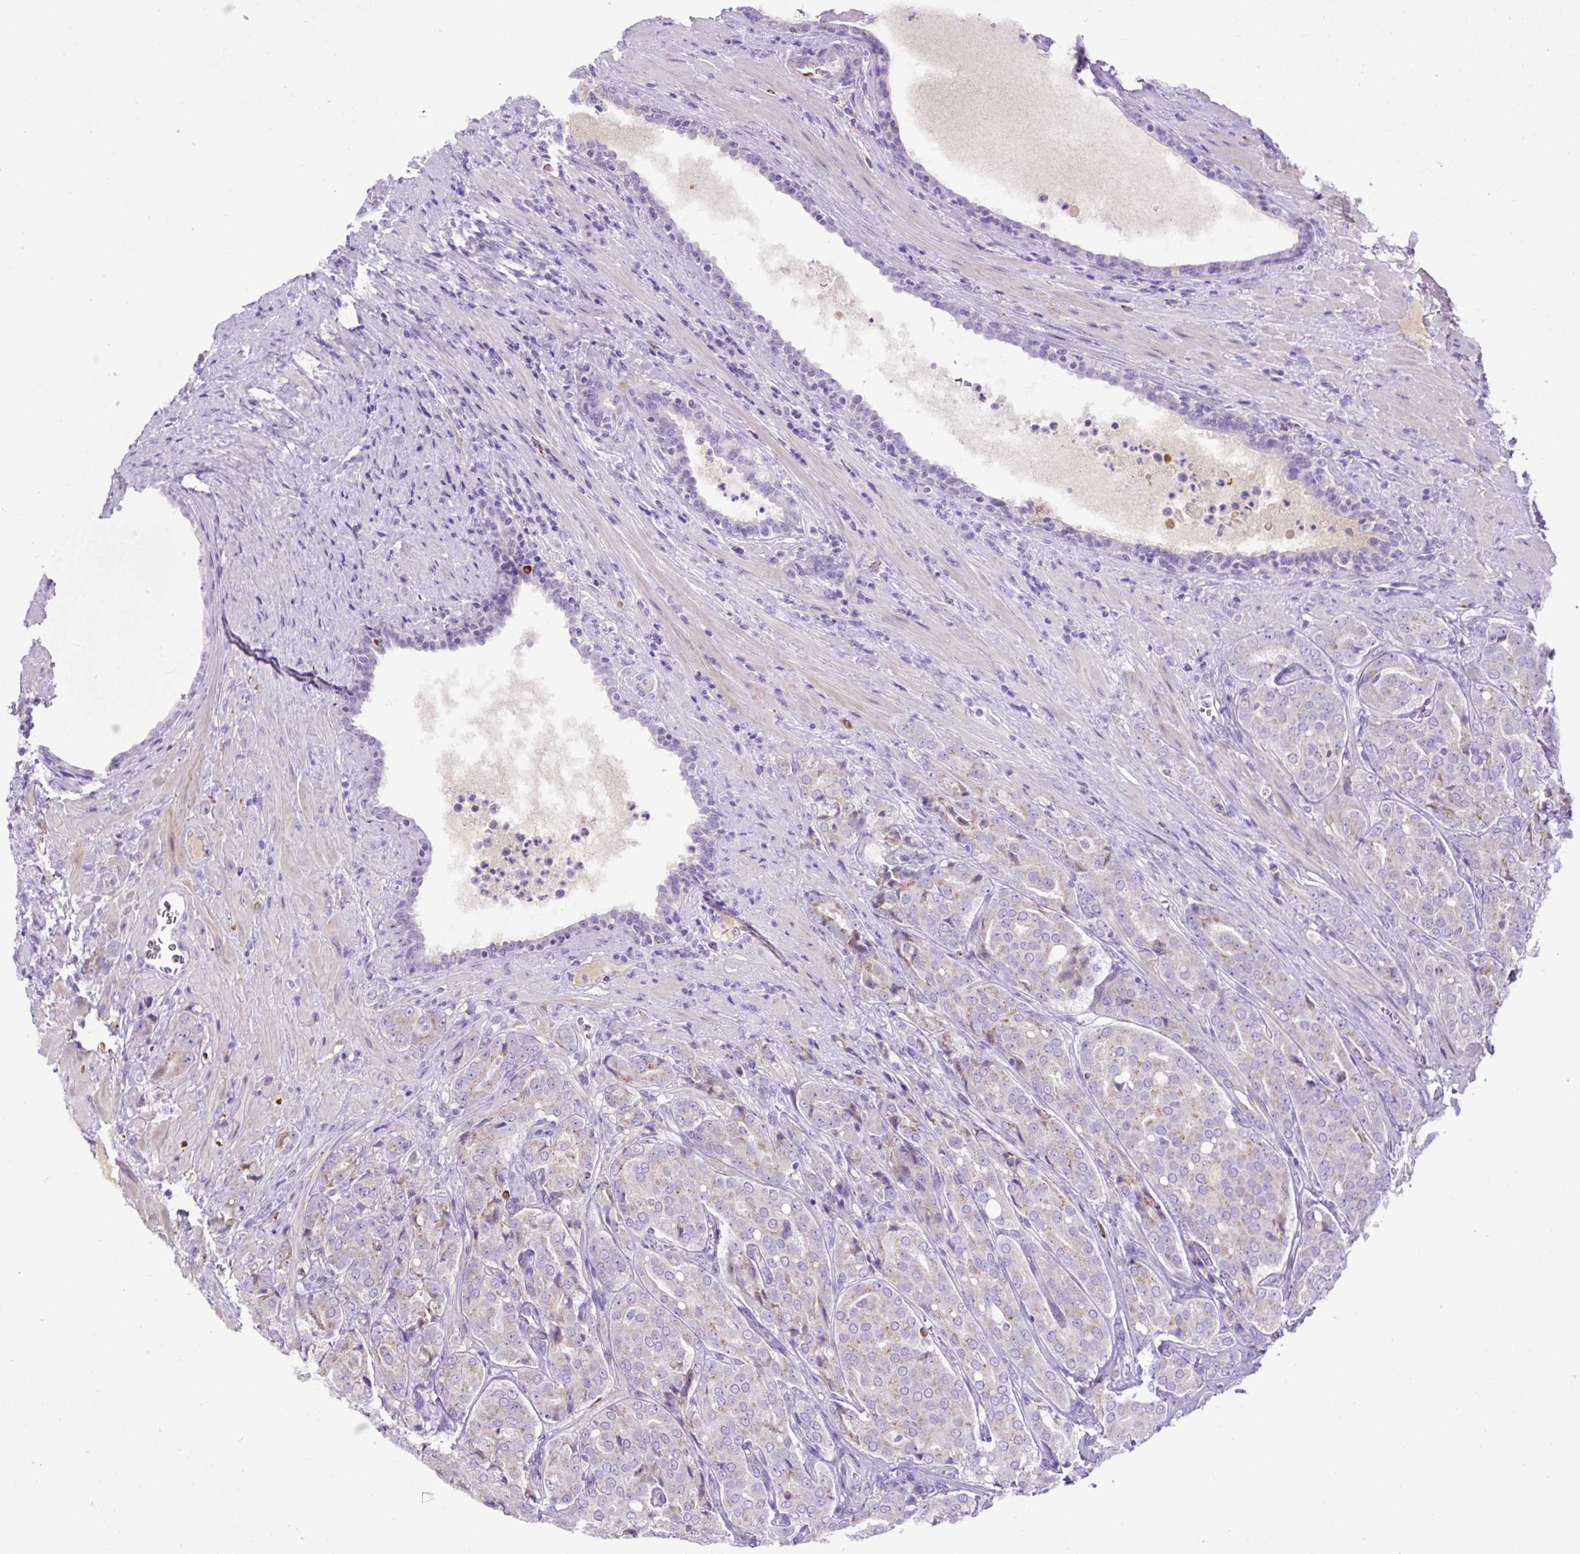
{"staining": {"intensity": "weak", "quantity": "<25%", "location": "cytoplasmic/membranous"}, "tissue": "prostate cancer", "cell_type": "Tumor cells", "image_type": "cancer", "snomed": [{"axis": "morphology", "description": "Adenocarcinoma, High grade"}, {"axis": "topography", "description": "Prostate"}], "caption": "Immunohistochemistry histopathology image of neoplastic tissue: prostate cancer stained with DAB demonstrates no significant protein expression in tumor cells.", "gene": "SPTBN5", "patient": {"sex": "male", "age": 68}}